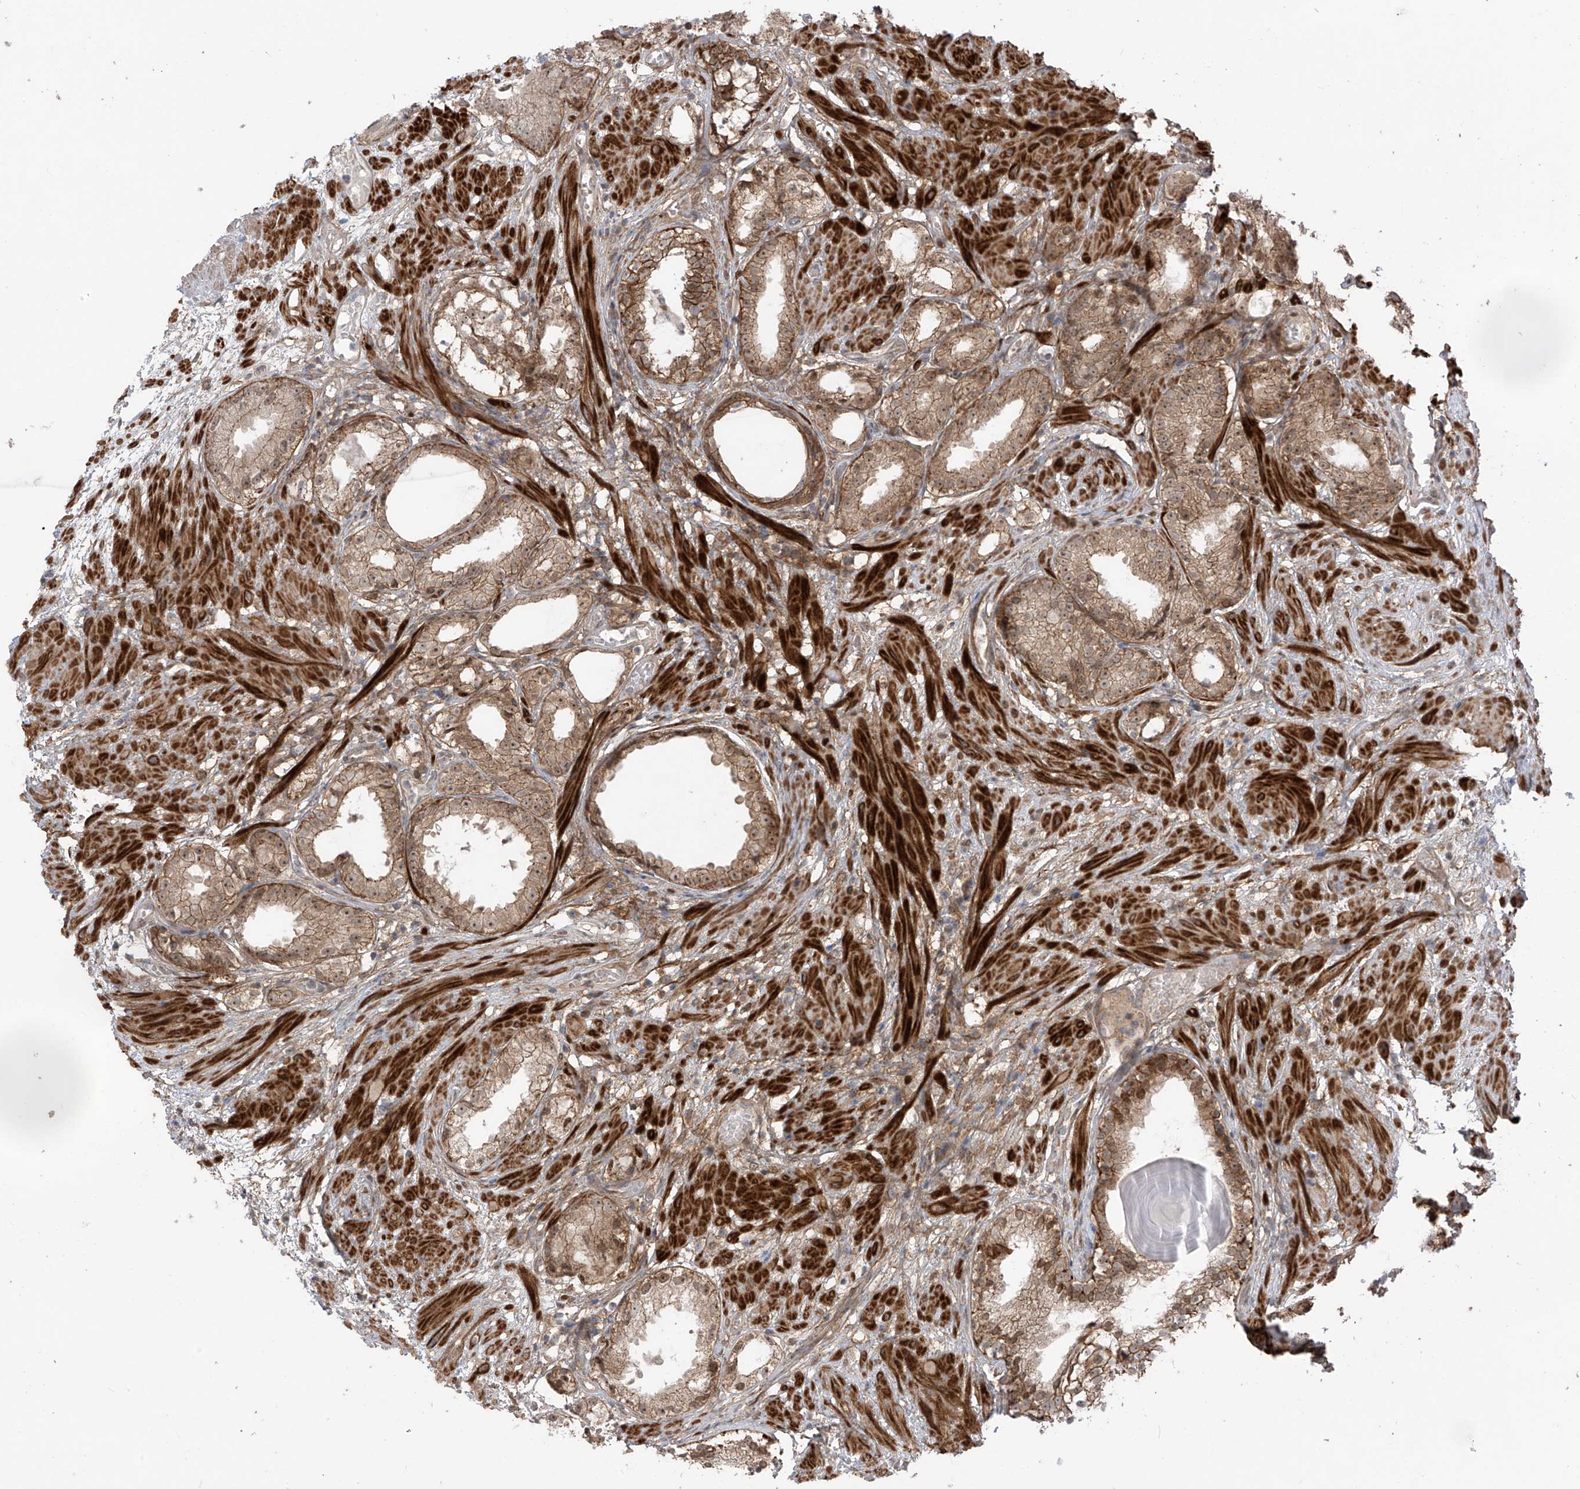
{"staining": {"intensity": "moderate", "quantity": ">75%", "location": "cytoplasmic/membranous,nuclear"}, "tissue": "prostate cancer", "cell_type": "Tumor cells", "image_type": "cancer", "snomed": [{"axis": "morphology", "description": "Adenocarcinoma, Low grade"}, {"axis": "topography", "description": "Prostate"}], "caption": "A high-resolution image shows immunohistochemistry staining of prostate cancer (adenocarcinoma (low-grade)), which reveals moderate cytoplasmic/membranous and nuclear expression in about >75% of tumor cells. The staining is performed using DAB brown chromogen to label protein expression. The nuclei are counter-stained blue using hematoxylin.", "gene": "LRRC74A", "patient": {"sex": "male", "age": 88}}